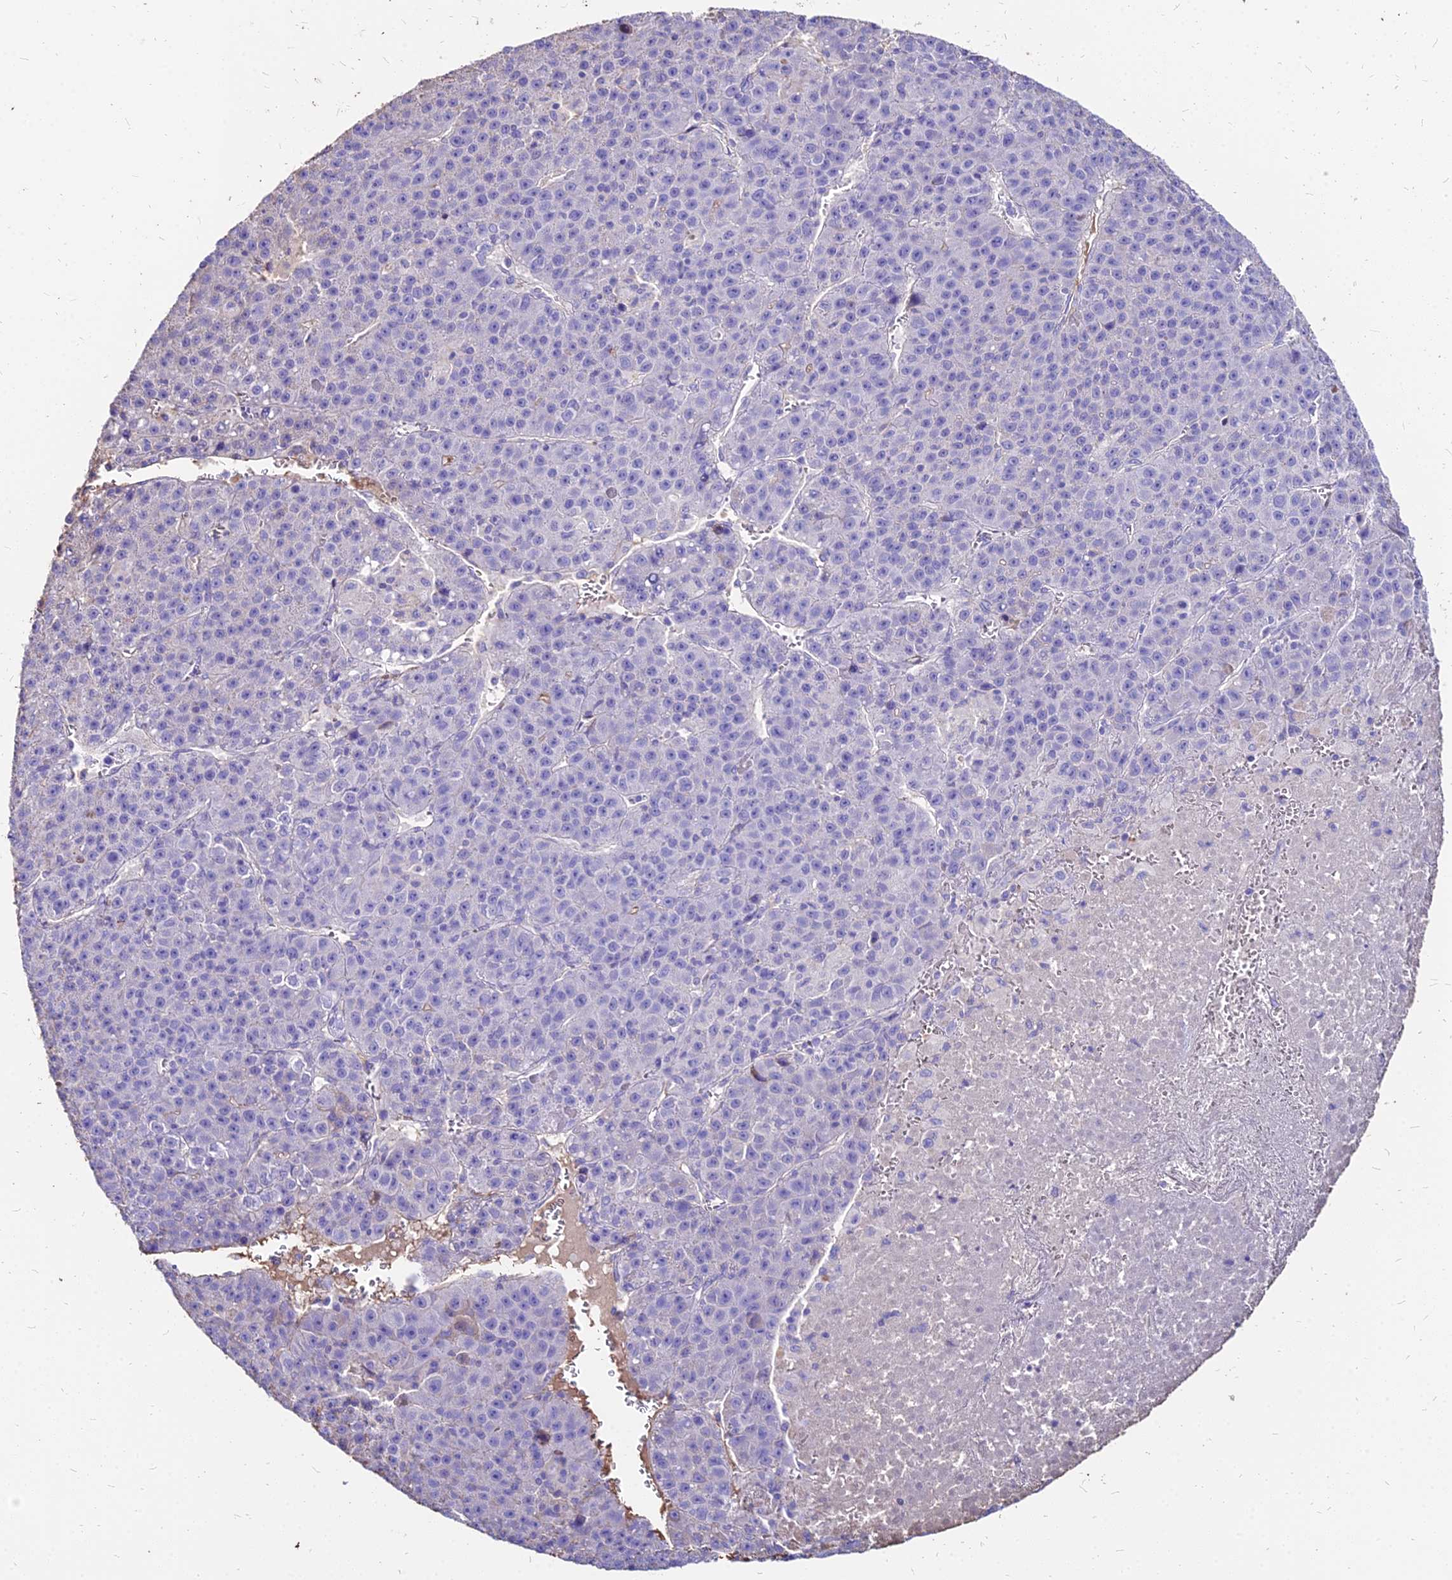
{"staining": {"intensity": "negative", "quantity": "none", "location": "none"}, "tissue": "liver cancer", "cell_type": "Tumor cells", "image_type": "cancer", "snomed": [{"axis": "morphology", "description": "Carcinoma, Hepatocellular, NOS"}, {"axis": "topography", "description": "Liver"}], "caption": "Hepatocellular carcinoma (liver) was stained to show a protein in brown. There is no significant positivity in tumor cells.", "gene": "NME5", "patient": {"sex": "female", "age": 53}}